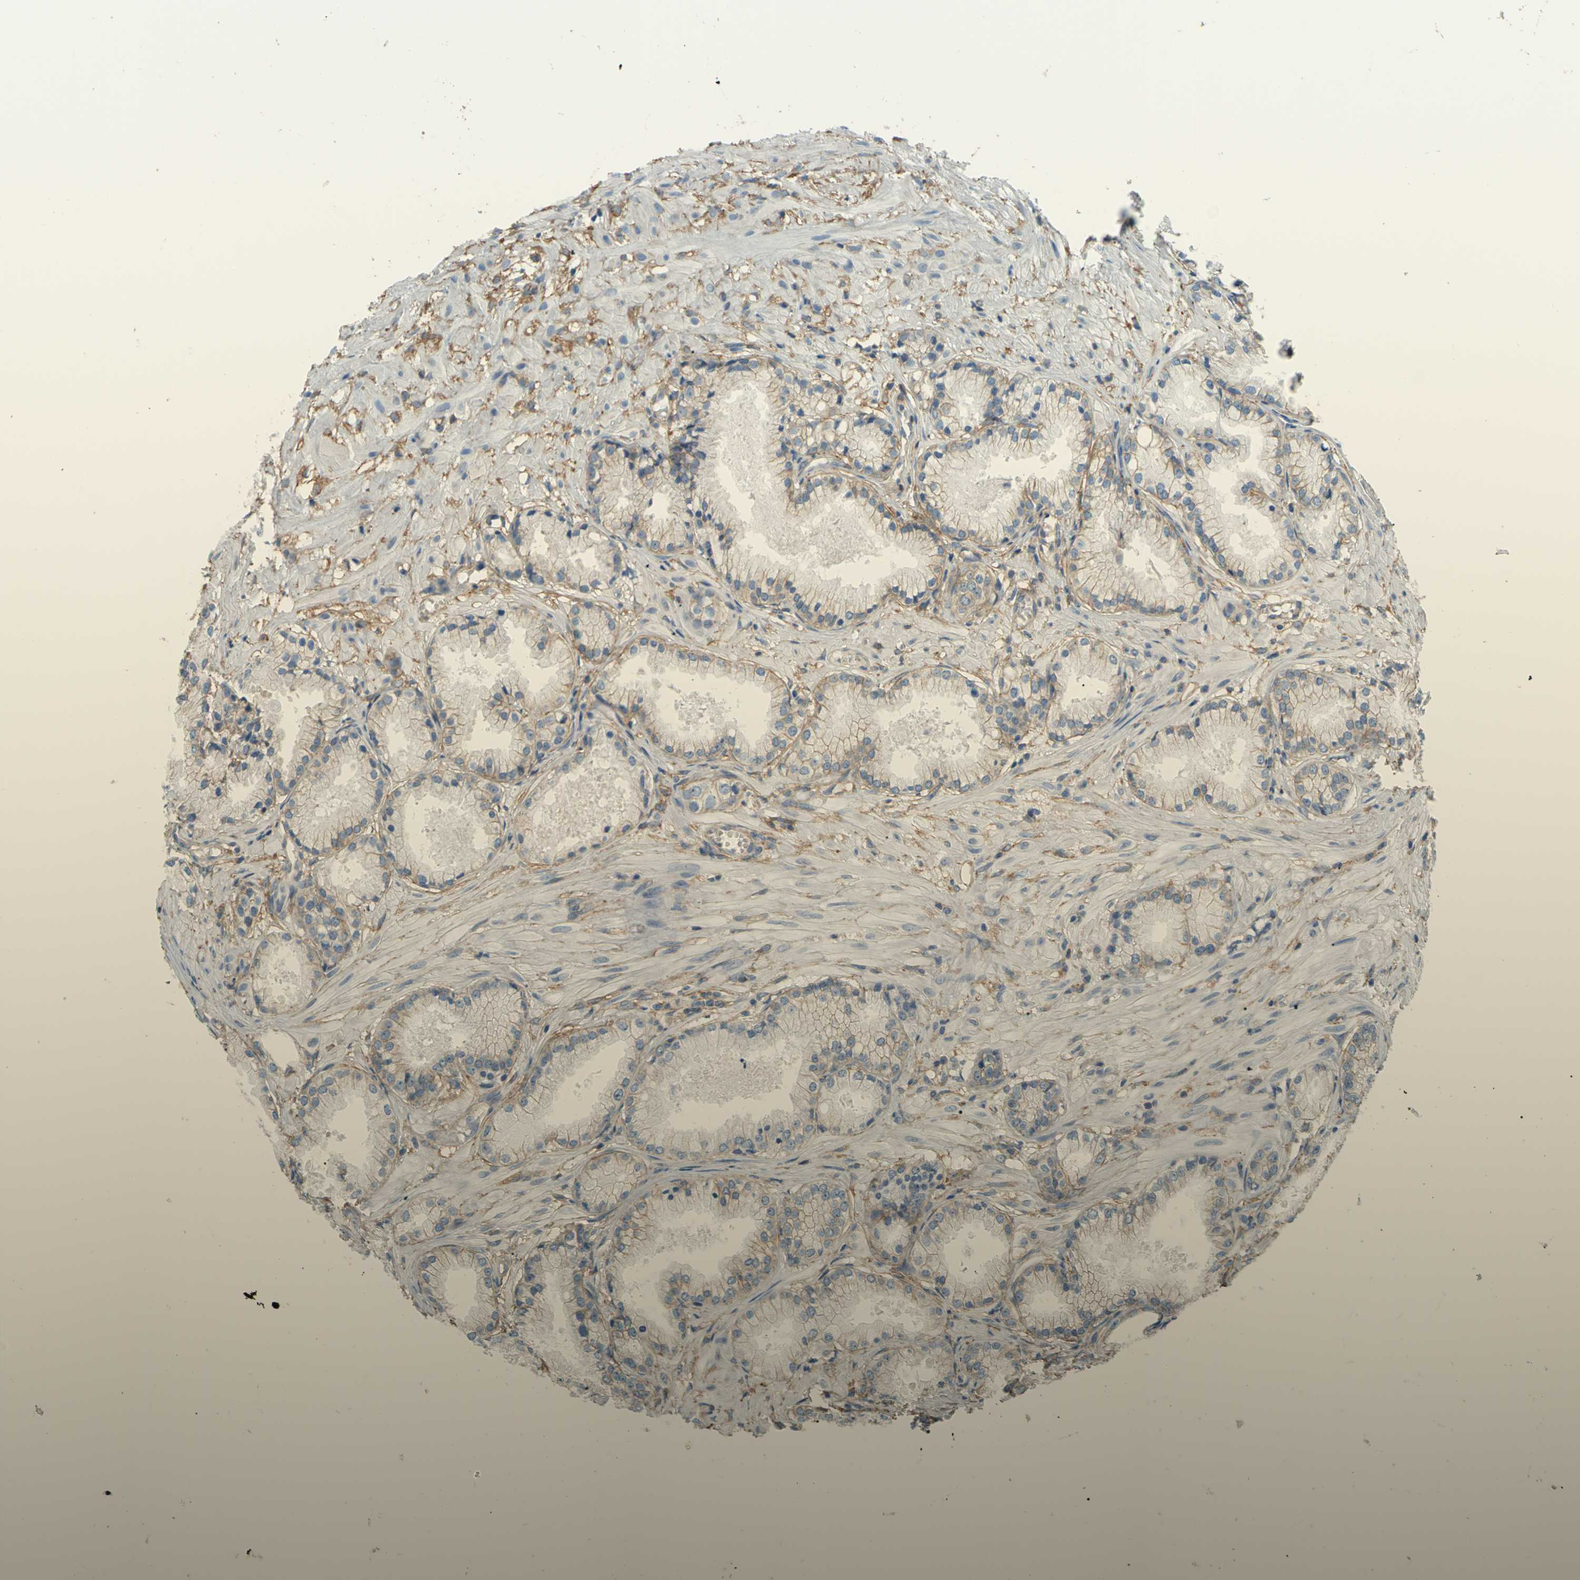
{"staining": {"intensity": "weak", "quantity": "25%-75%", "location": "cytoplasmic/membranous"}, "tissue": "prostate cancer", "cell_type": "Tumor cells", "image_type": "cancer", "snomed": [{"axis": "morphology", "description": "Adenocarcinoma, Low grade"}, {"axis": "topography", "description": "Prostate"}], "caption": "Prostate adenocarcinoma (low-grade) stained with DAB immunohistochemistry displays low levels of weak cytoplasmic/membranous positivity in approximately 25%-75% of tumor cells.", "gene": "ADD1", "patient": {"sex": "male", "age": 72}}